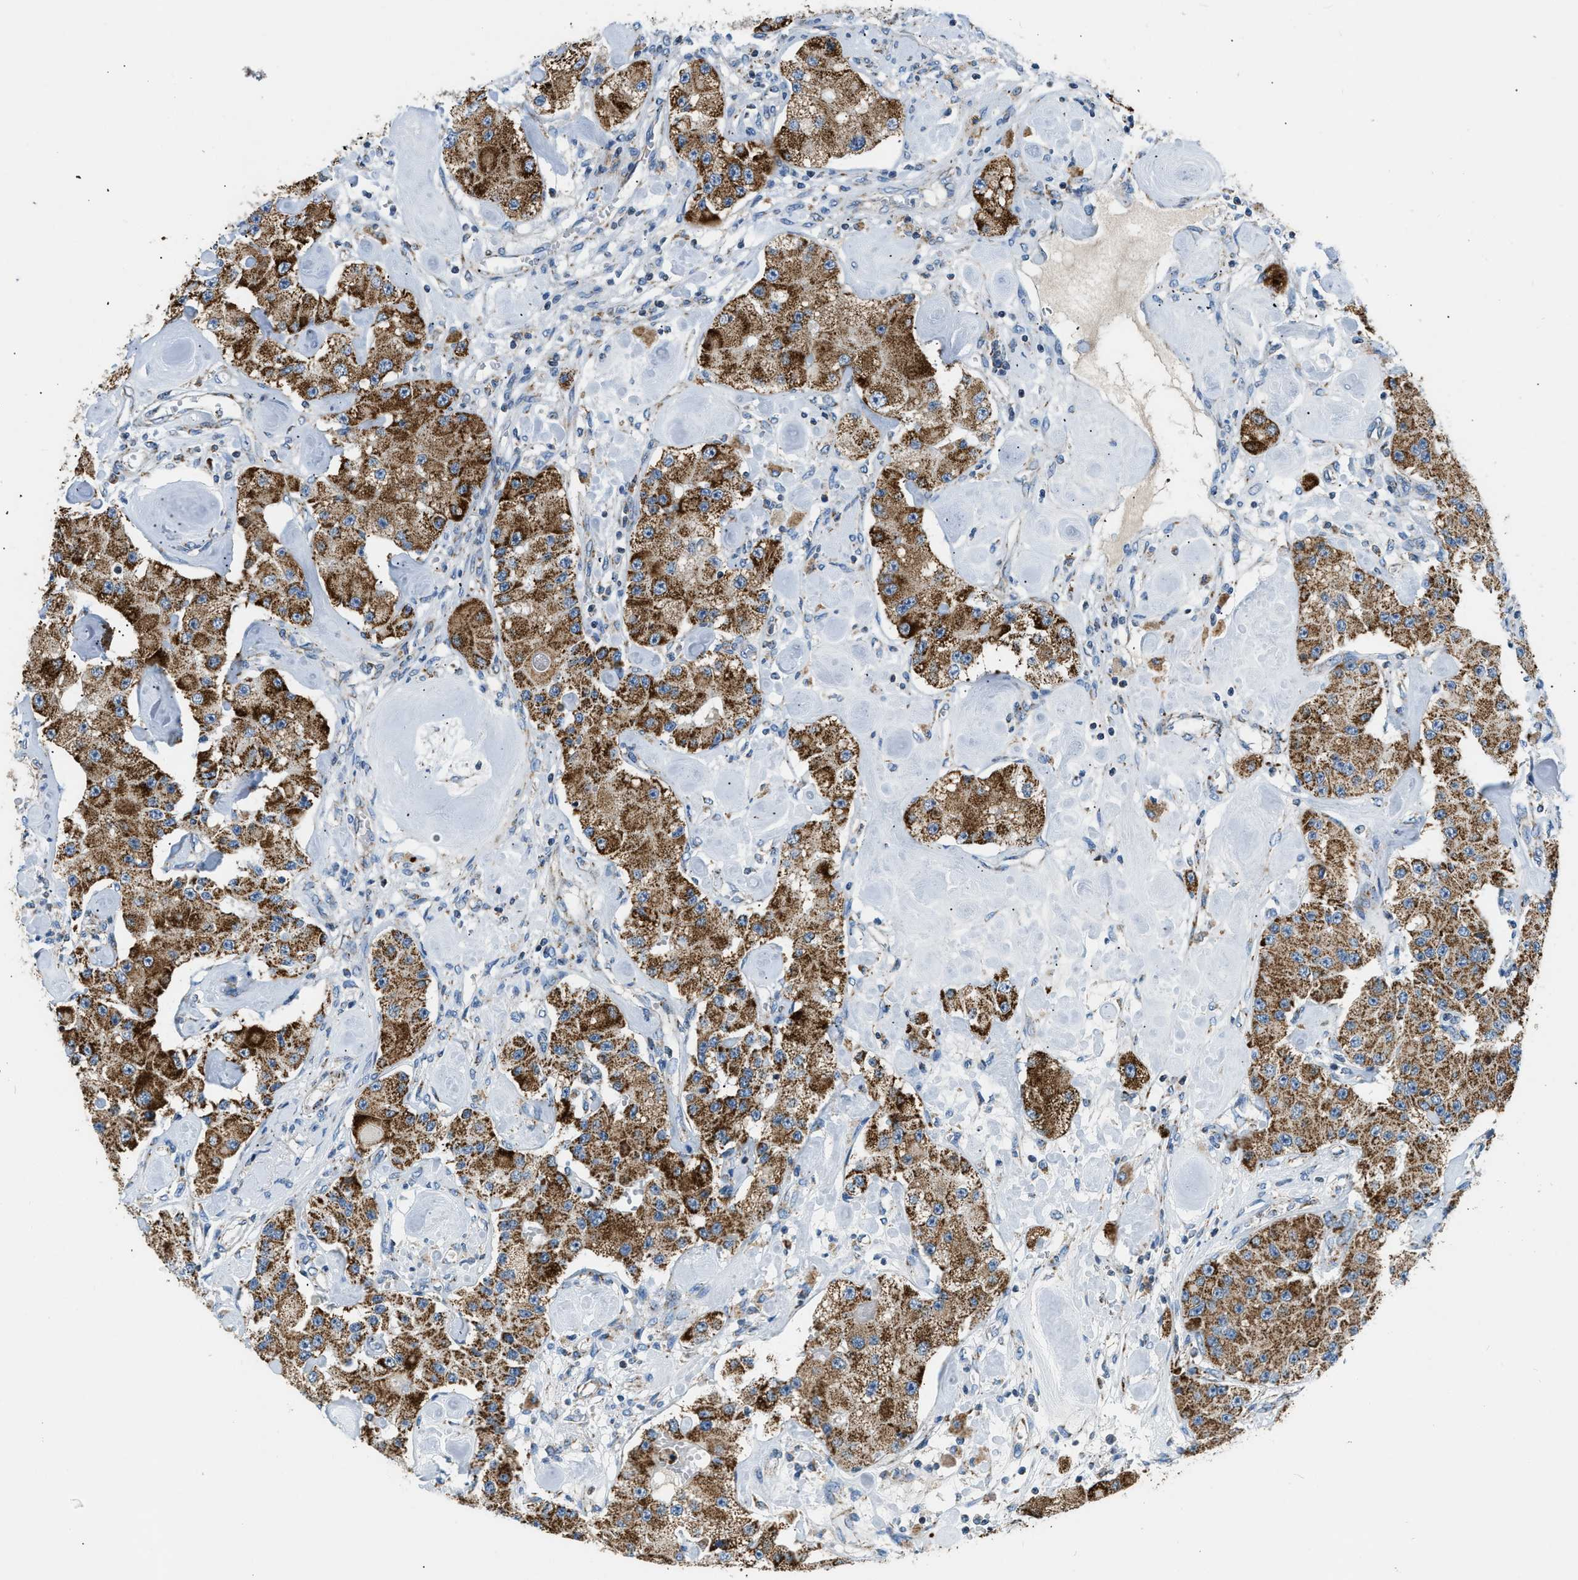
{"staining": {"intensity": "moderate", "quantity": ">75%", "location": "cytoplasmic/membranous"}, "tissue": "carcinoid", "cell_type": "Tumor cells", "image_type": "cancer", "snomed": [{"axis": "morphology", "description": "Carcinoid, malignant, NOS"}, {"axis": "topography", "description": "Pancreas"}], "caption": "High-power microscopy captured an immunohistochemistry (IHC) micrograph of carcinoid, revealing moderate cytoplasmic/membranous positivity in approximately >75% of tumor cells.", "gene": "ACADVL", "patient": {"sex": "male", "age": 41}}